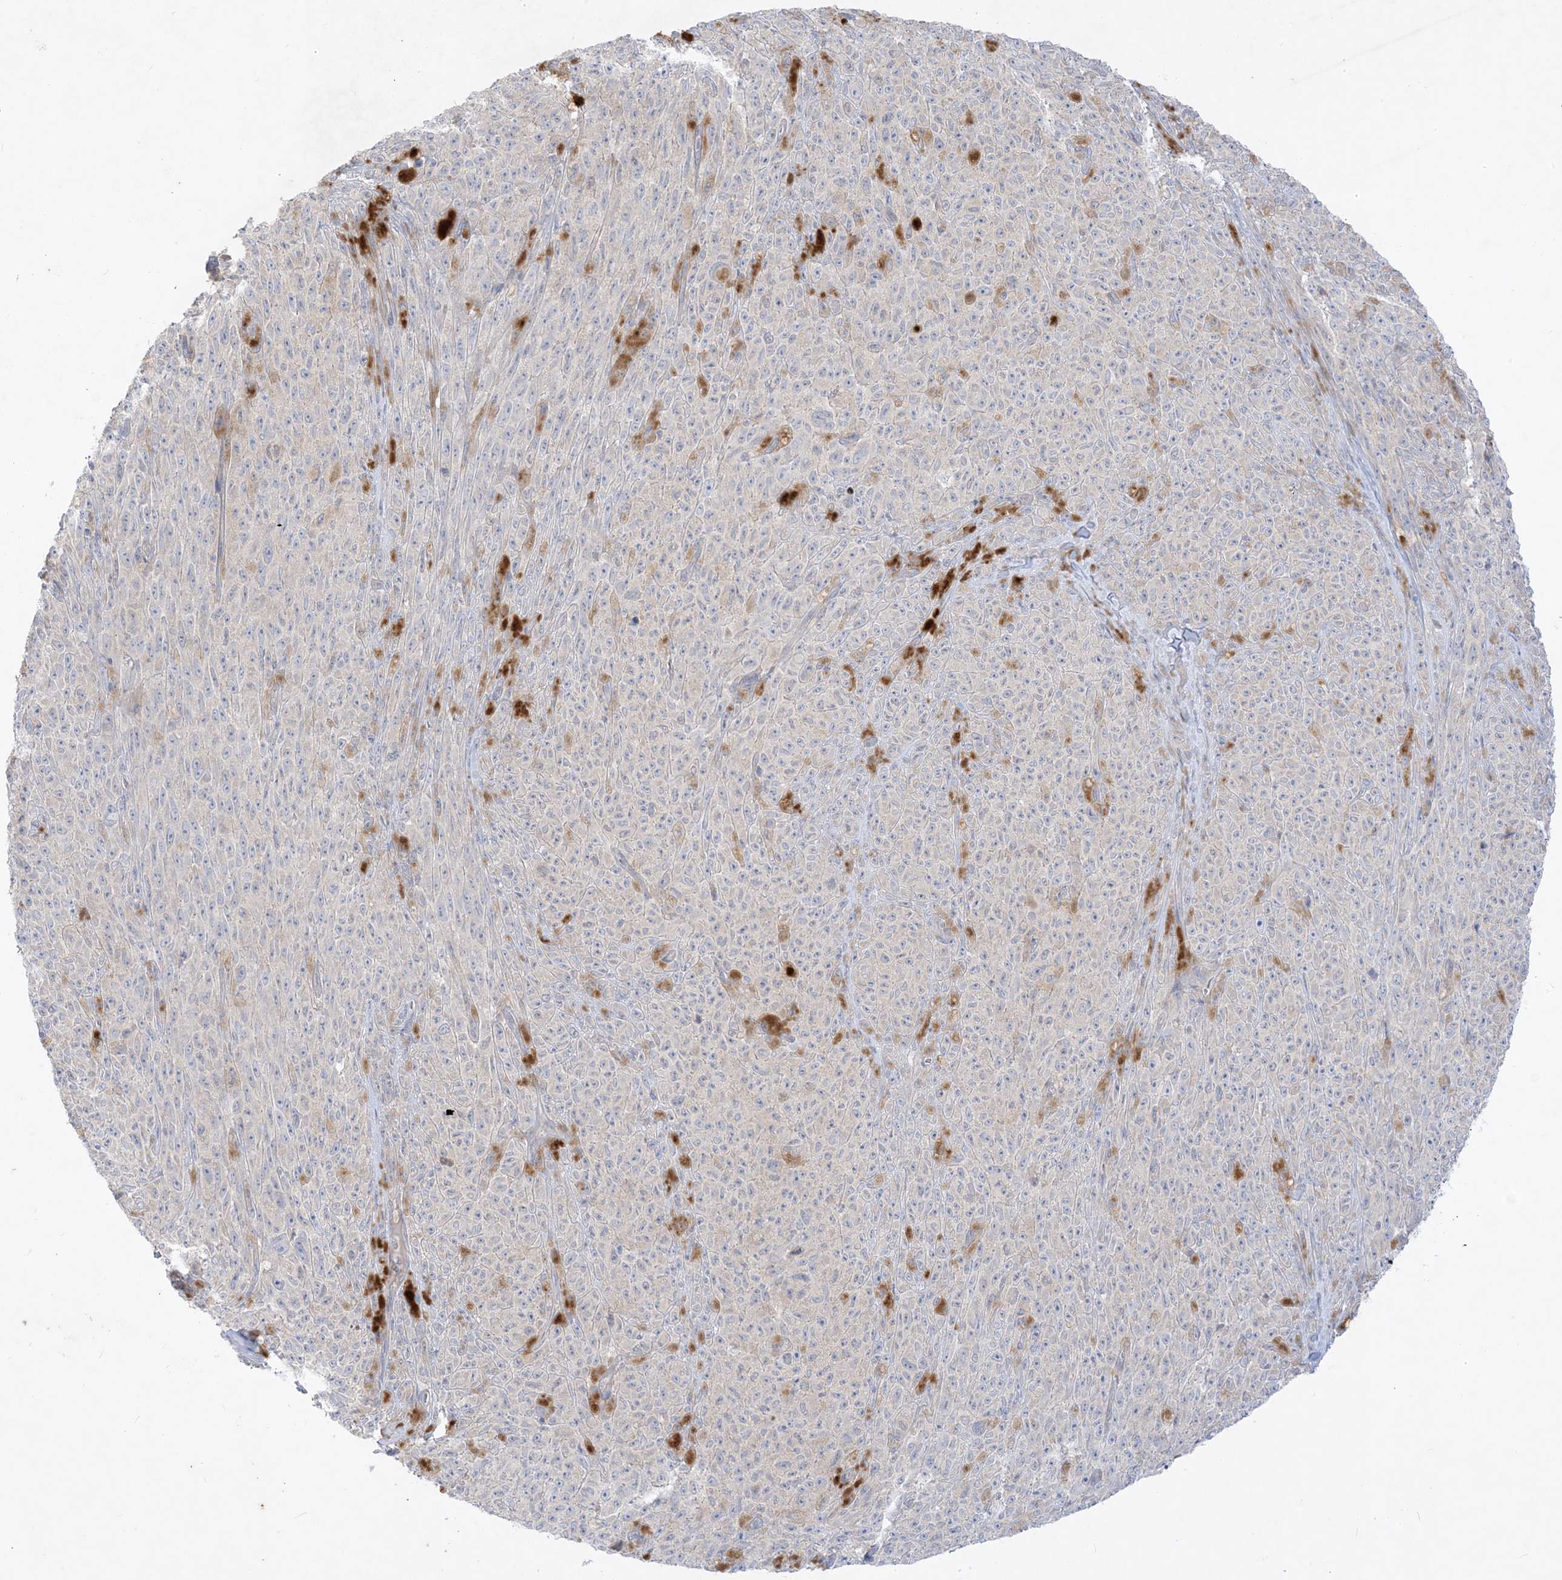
{"staining": {"intensity": "negative", "quantity": "none", "location": "none"}, "tissue": "melanoma", "cell_type": "Tumor cells", "image_type": "cancer", "snomed": [{"axis": "morphology", "description": "Malignant melanoma, NOS"}, {"axis": "topography", "description": "Skin"}], "caption": "A histopathology image of malignant melanoma stained for a protein demonstrates no brown staining in tumor cells.", "gene": "PLEKHA3", "patient": {"sex": "female", "age": 82}}